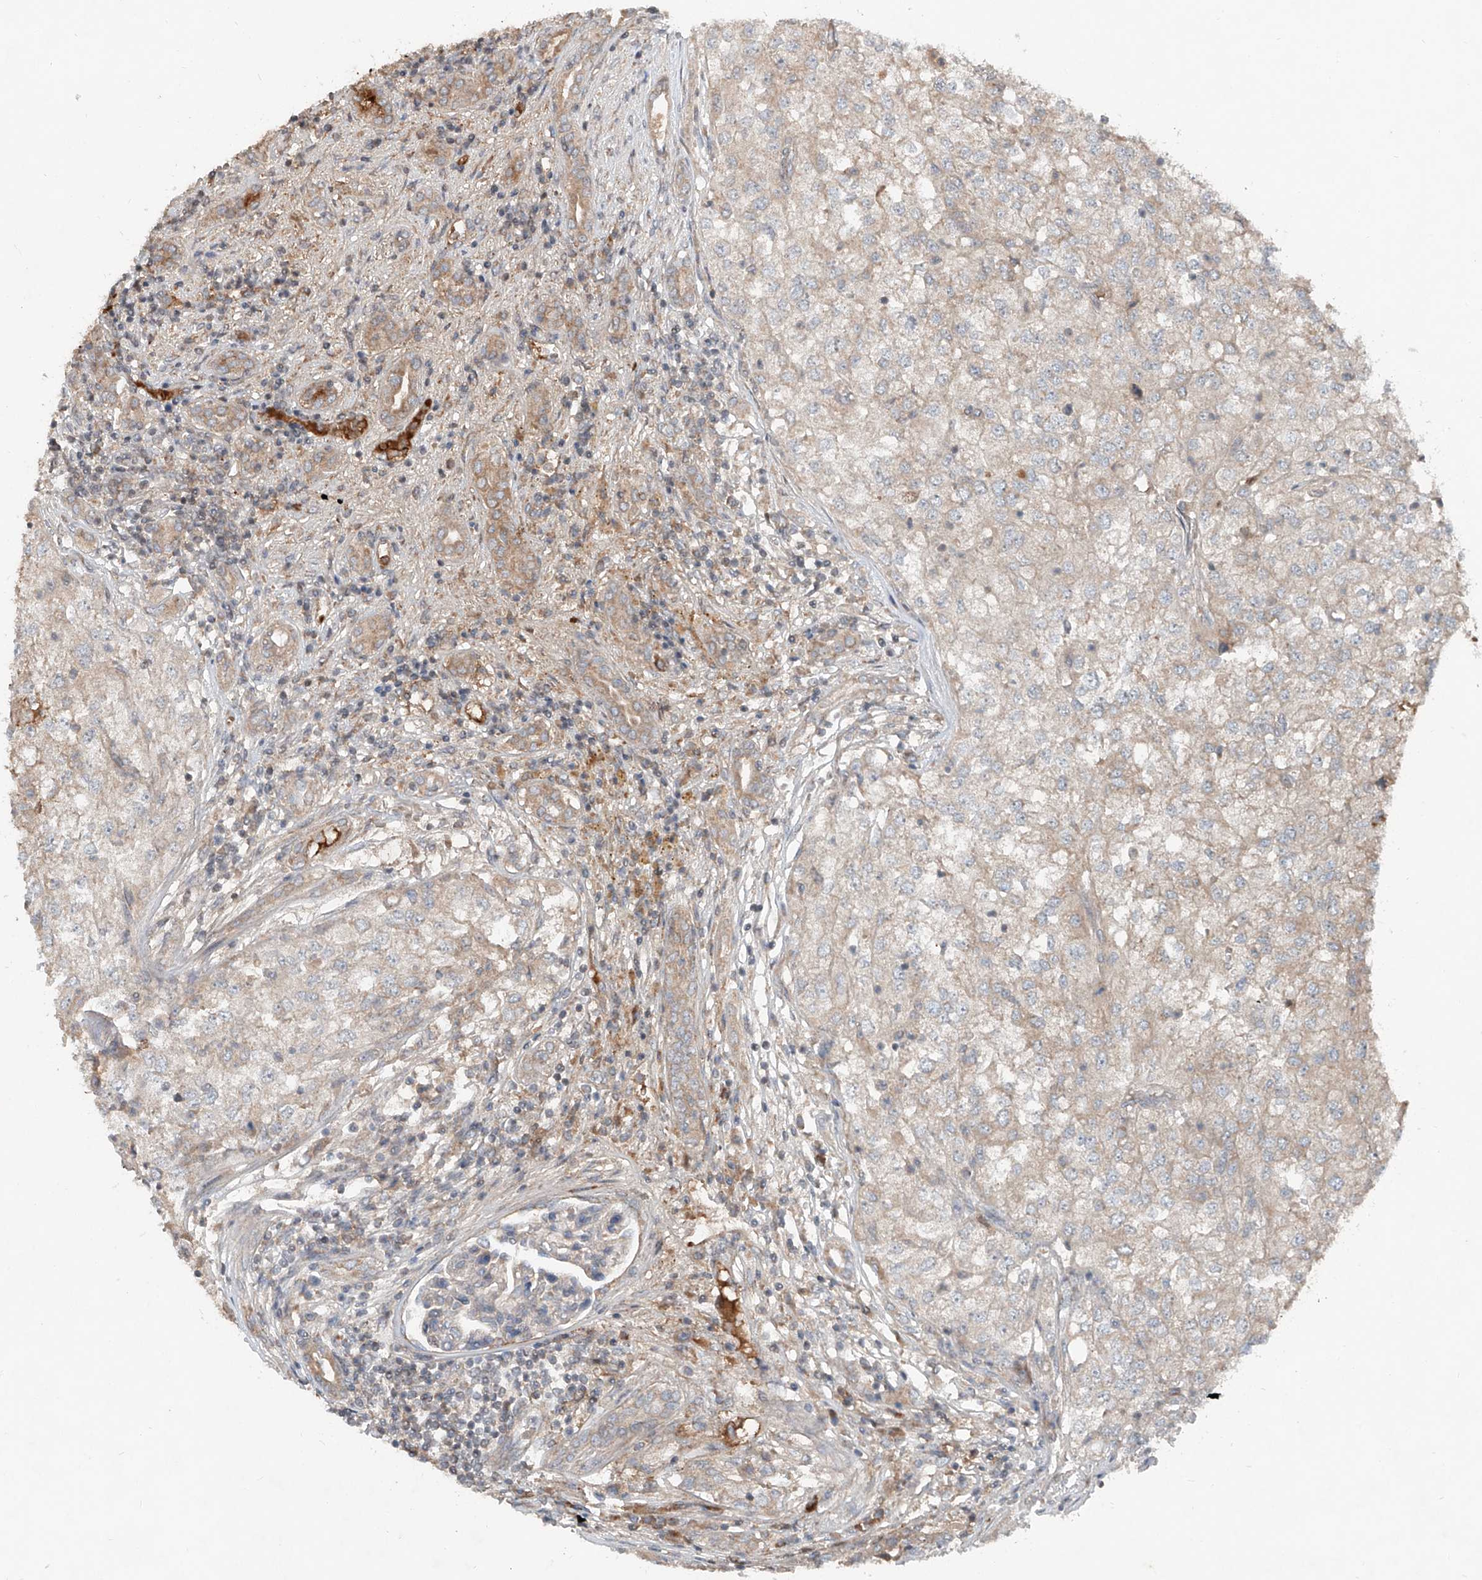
{"staining": {"intensity": "weak", "quantity": "25%-75%", "location": "cytoplasmic/membranous"}, "tissue": "renal cancer", "cell_type": "Tumor cells", "image_type": "cancer", "snomed": [{"axis": "morphology", "description": "Adenocarcinoma, NOS"}, {"axis": "topography", "description": "Kidney"}], "caption": "Weak cytoplasmic/membranous protein positivity is appreciated in about 25%-75% of tumor cells in adenocarcinoma (renal).", "gene": "ADAM23", "patient": {"sex": "female", "age": 54}}